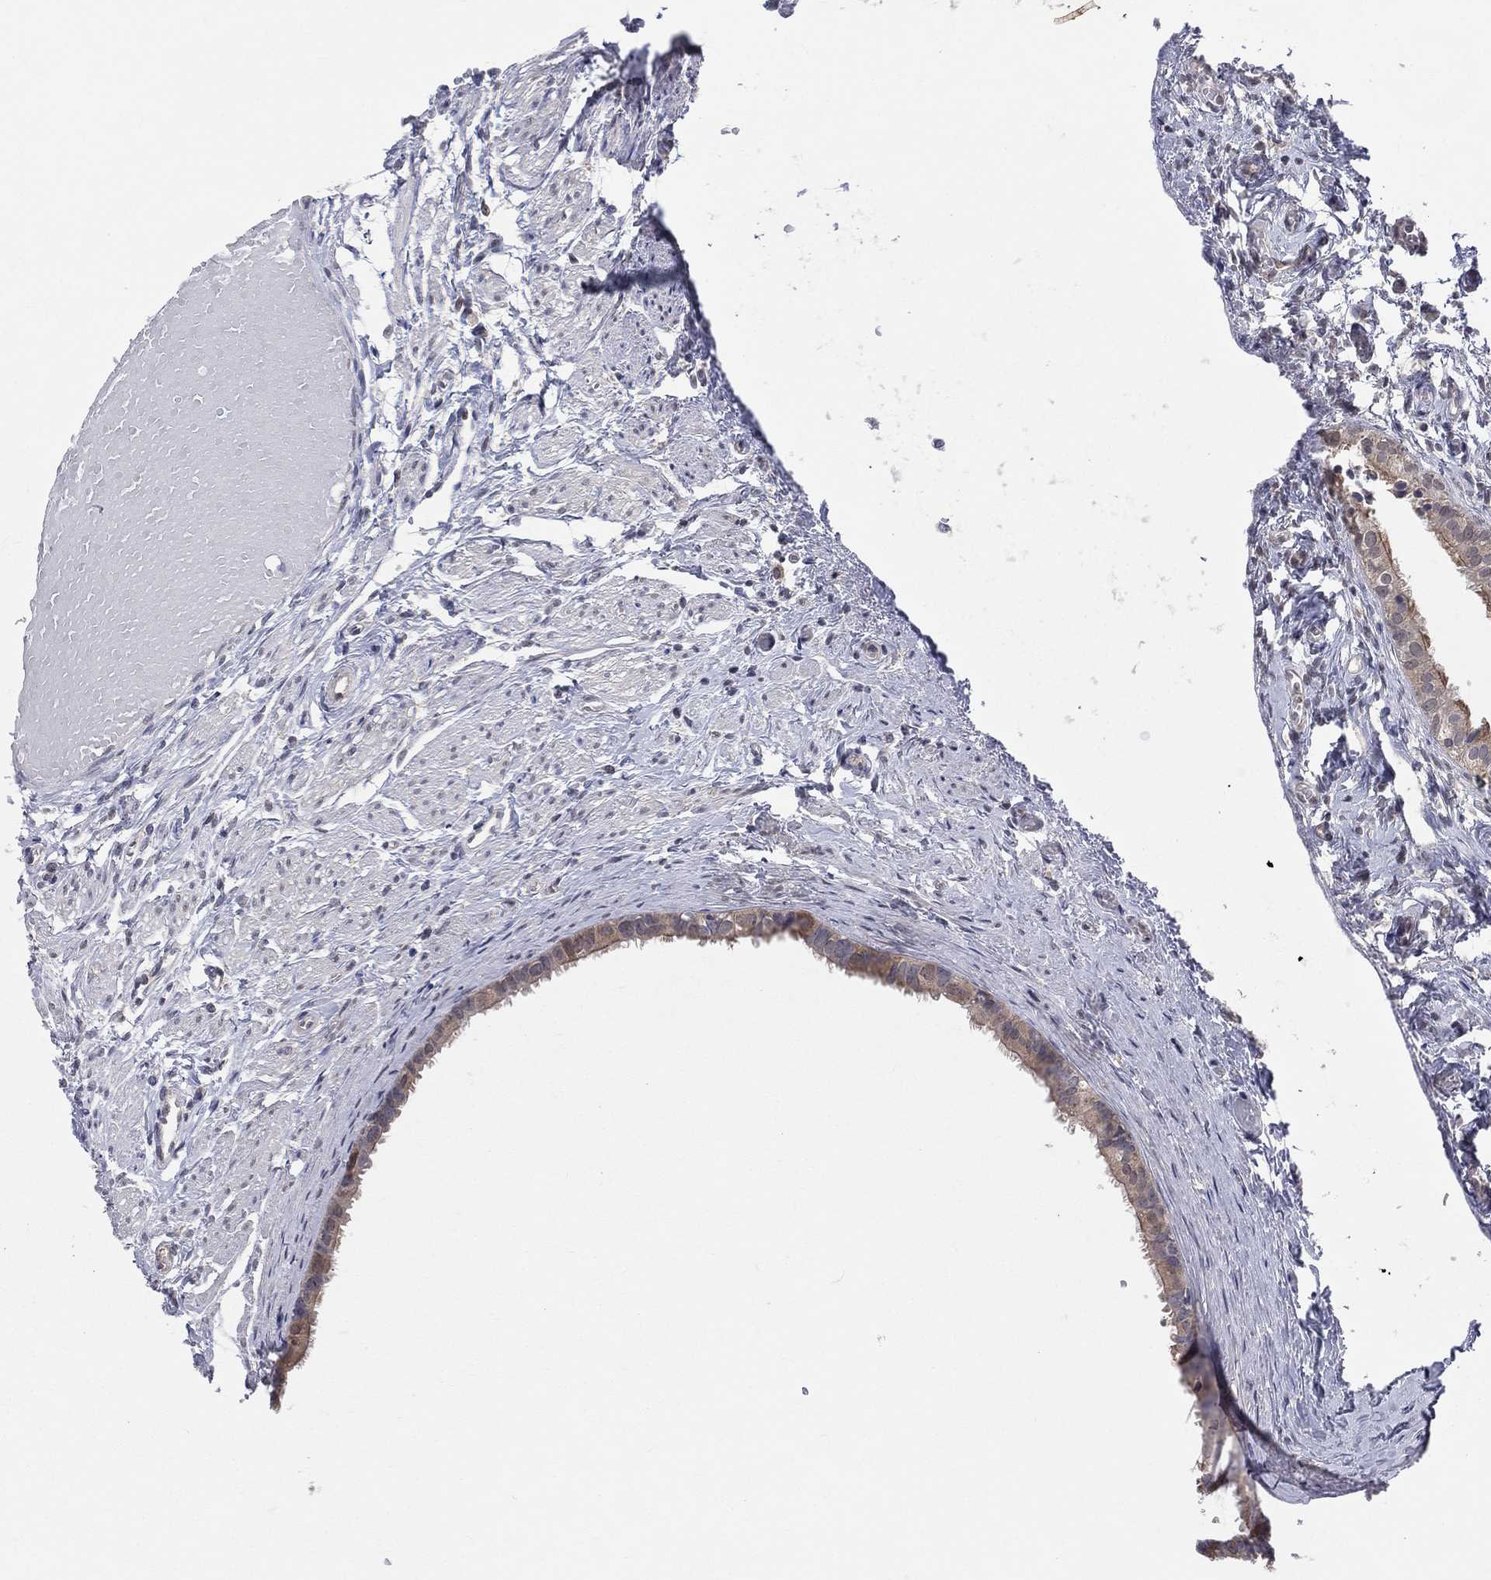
{"staining": {"intensity": "moderate", "quantity": "<25%", "location": "cytoplasmic/membranous"}, "tissue": "fallopian tube", "cell_type": "Glandular cells", "image_type": "normal", "snomed": [{"axis": "morphology", "description": "Normal tissue, NOS"}, {"axis": "topography", "description": "Fallopian tube"}, {"axis": "topography", "description": "Ovary"}], "caption": "DAB (3,3'-diaminobenzidine) immunohistochemical staining of benign fallopian tube reveals moderate cytoplasmic/membranous protein expression in approximately <25% of glandular cells. (DAB (3,3'-diaminobenzidine) = brown stain, brightfield microscopy at high magnification).", "gene": "DLG4", "patient": {"sex": "female", "age": 49}}